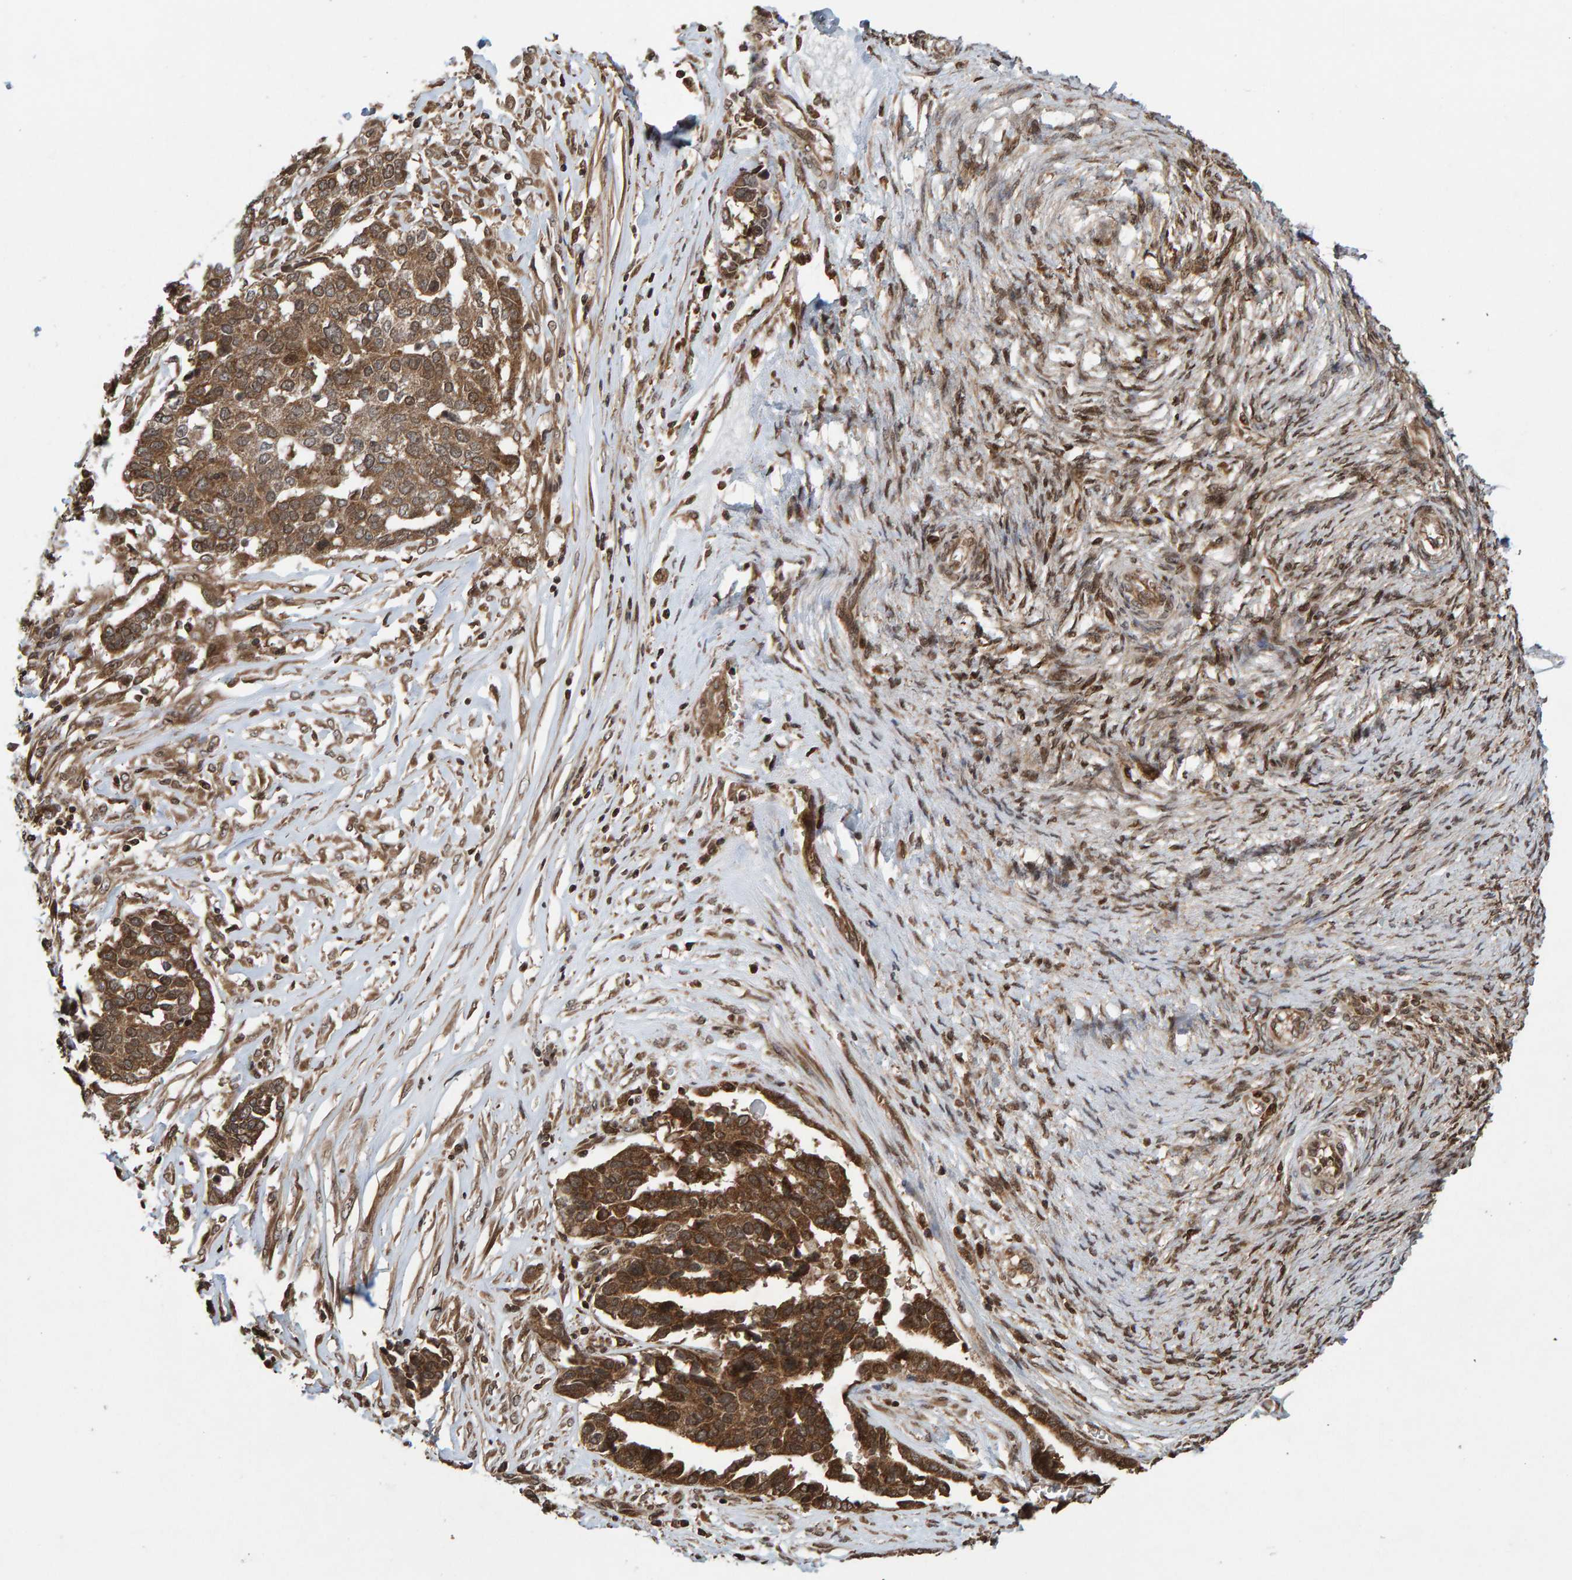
{"staining": {"intensity": "strong", "quantity": ">75%", "location": "cytoplasmic/membranous"}, "tissue": "ovarian cancer", "cell_type": "Tumor cells", "image_type": "cancer", "snomed": [{"axis": "morphology", "description": "Cystadenocarcinoma, serous, NOS"}, {"axis": "topography", "description": "Ovary"}], "caption": "The immunohistochemical stain shows strong cytoplasmic/membranous positivity in tumor cells of ovarian serous cystadenocarcinoma tissue.", "gene": "GAB2", "patient": {"sex": "female", "age": 44}}